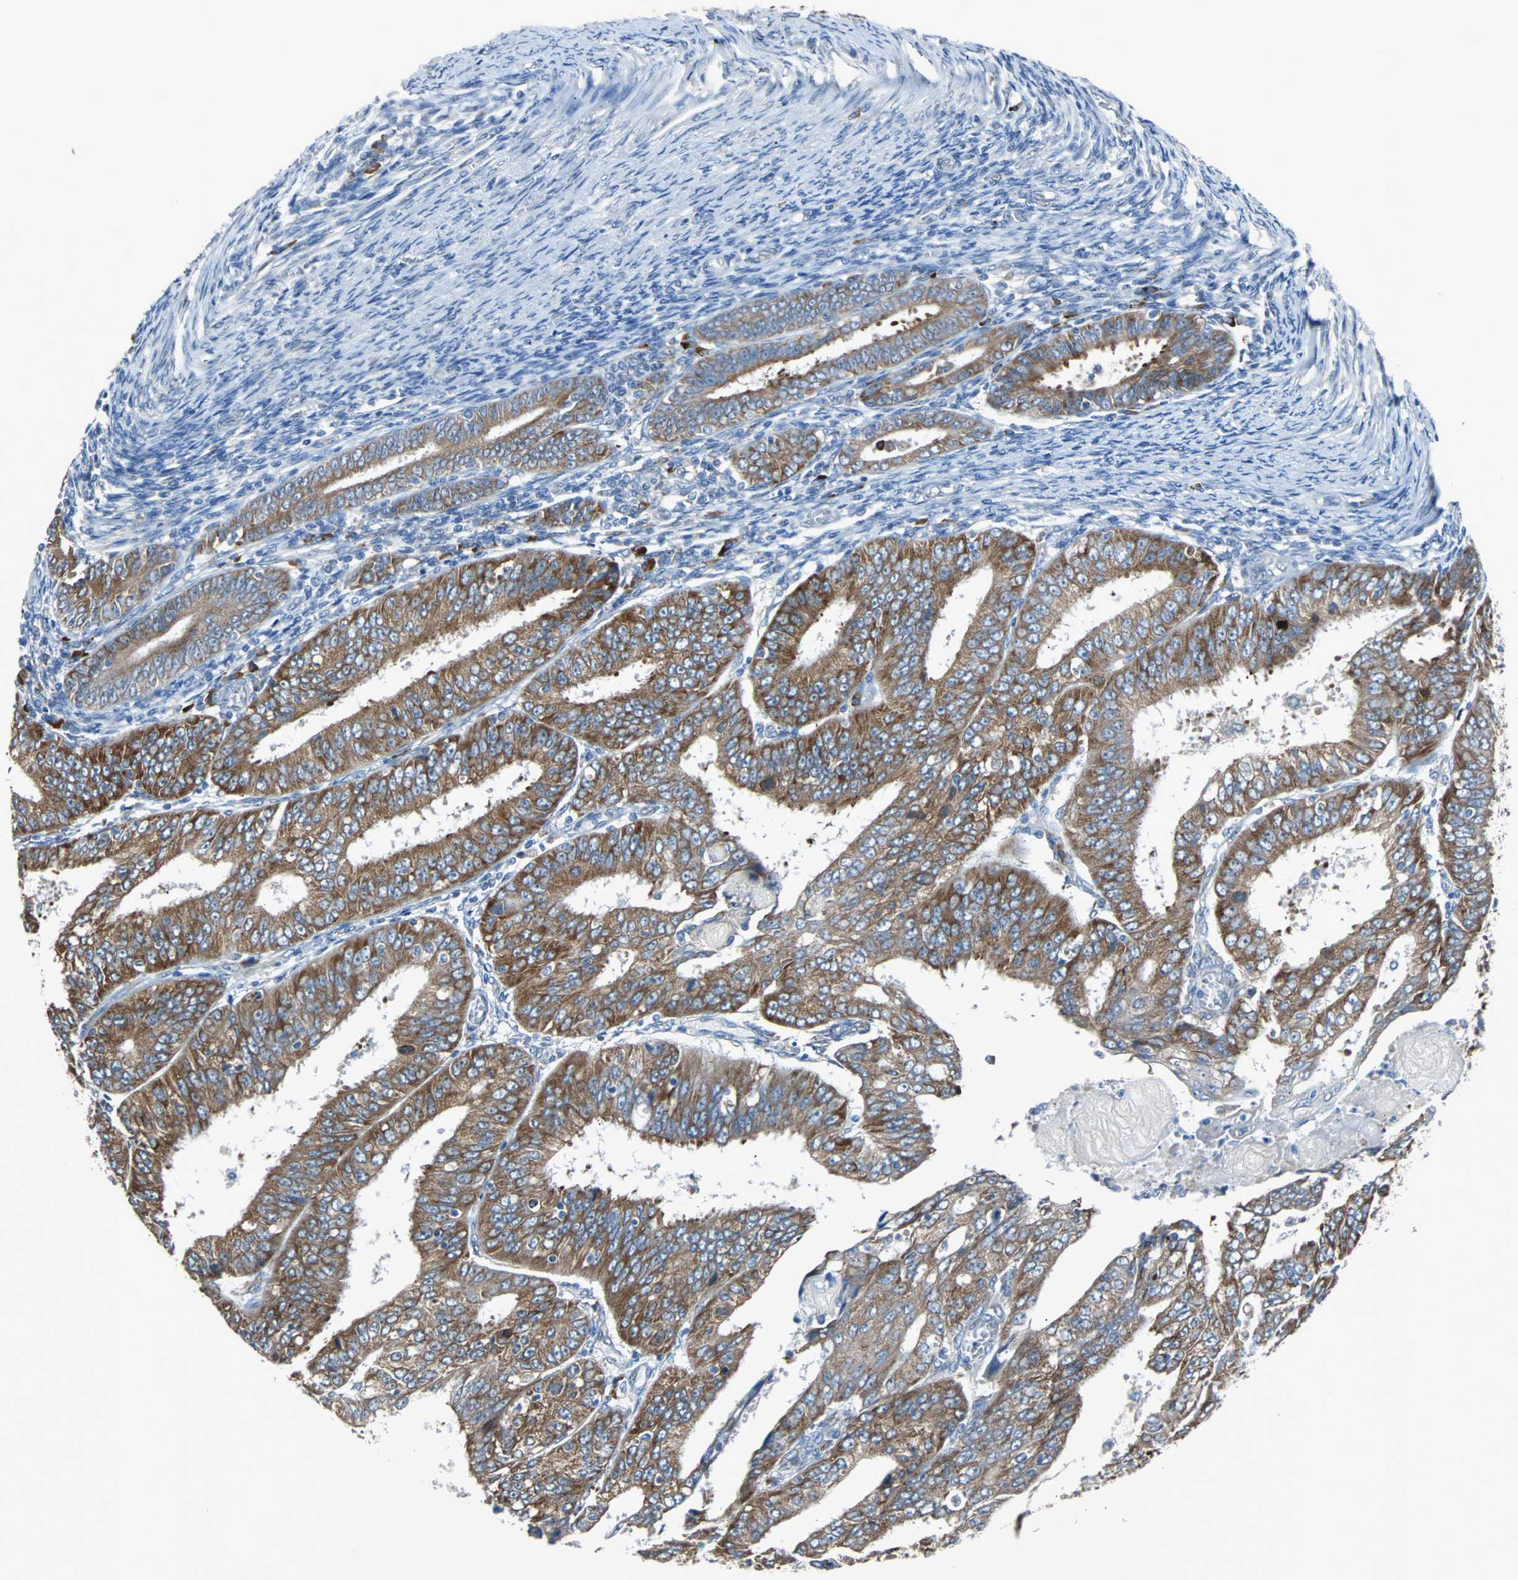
{"staining": {"intensity": "moderate", "quantity": ">75%", "location": "cytoplasmic/membranous"}, "tissue": "endometrial cancer", "cell_type": "Tumor cells", "image_type": "cancer", "snomed": [{"axis": "morphology", "description": "Adenocarcinoma, NOS"}, {"axis": "topography", "description": "Endometrium"}], "caption": "A brown stain labels moderate cytoplasmic/membranous staining of a protein in human endometrial cancer tumor cells. The staining was performed using DAB to visualize the protein expression in brown, while the nuclei were stained in blue with hematoxylin (Magnification: 20x).", "gene": "PDIA4", "patient": {"sex": "female", "age": 42}}